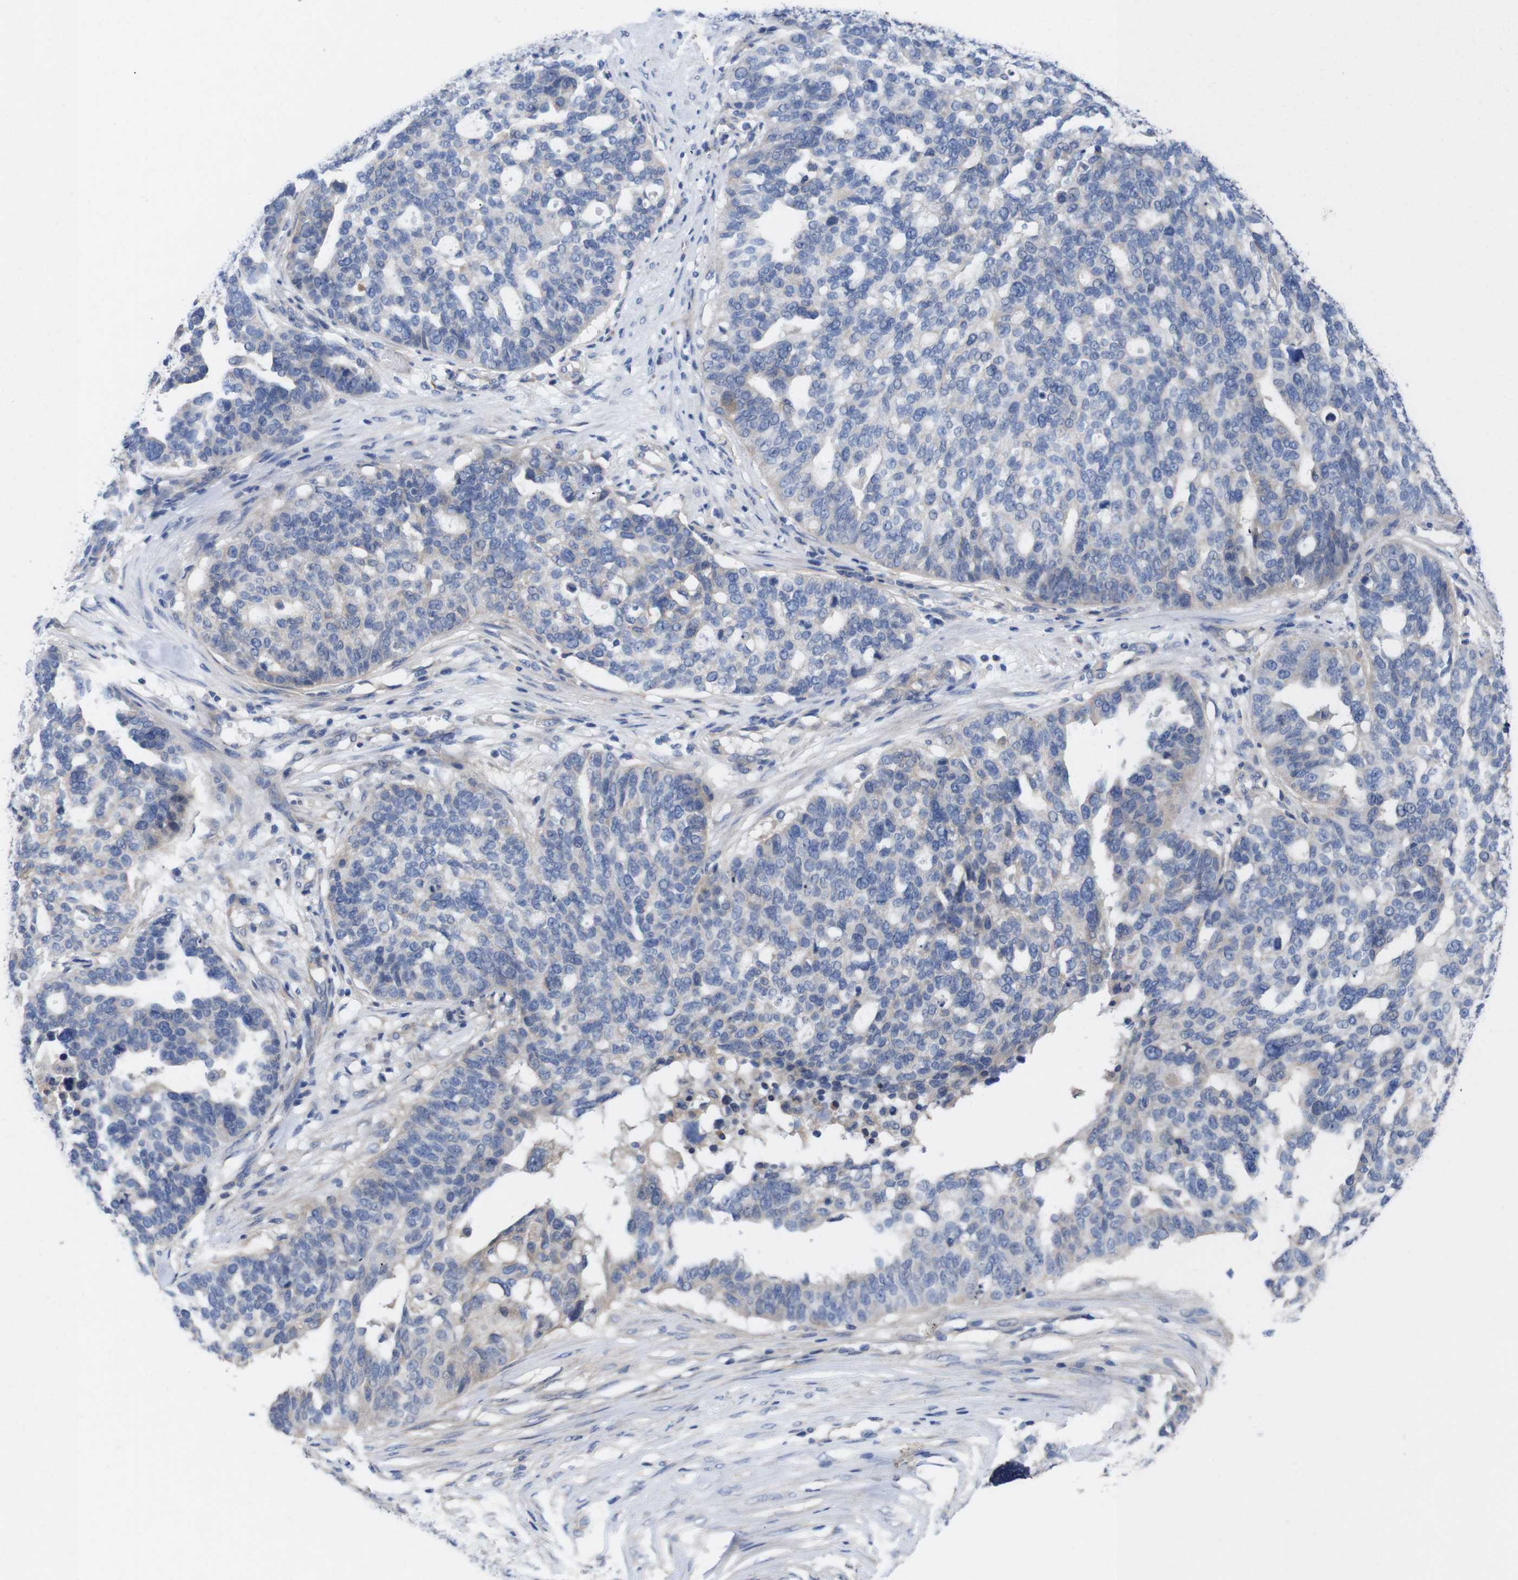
{"staining": {"intensity": "negative", "quantity": "none", "location": "none"}, "tissue": "ovarian cancer", "cell_type": "Tumor cells", "image_type": "cancer", "snomed": [{"axis": "morphology", "description": "Cystadenocarcinoma, serous, NOS"}, {"axis": "topography", "description": "Ovary"}], "caption": "Immunohistochemistry photomicrograph of neoplastic tissue: human serous cystadenocarcinoma (ovarian) stained with DAB (3,3'-diaminobenzidine) reveals no significant protein staining in tumor cells.", "gene": "USH1C", "patient": {"sex": "female", "age": 59}}